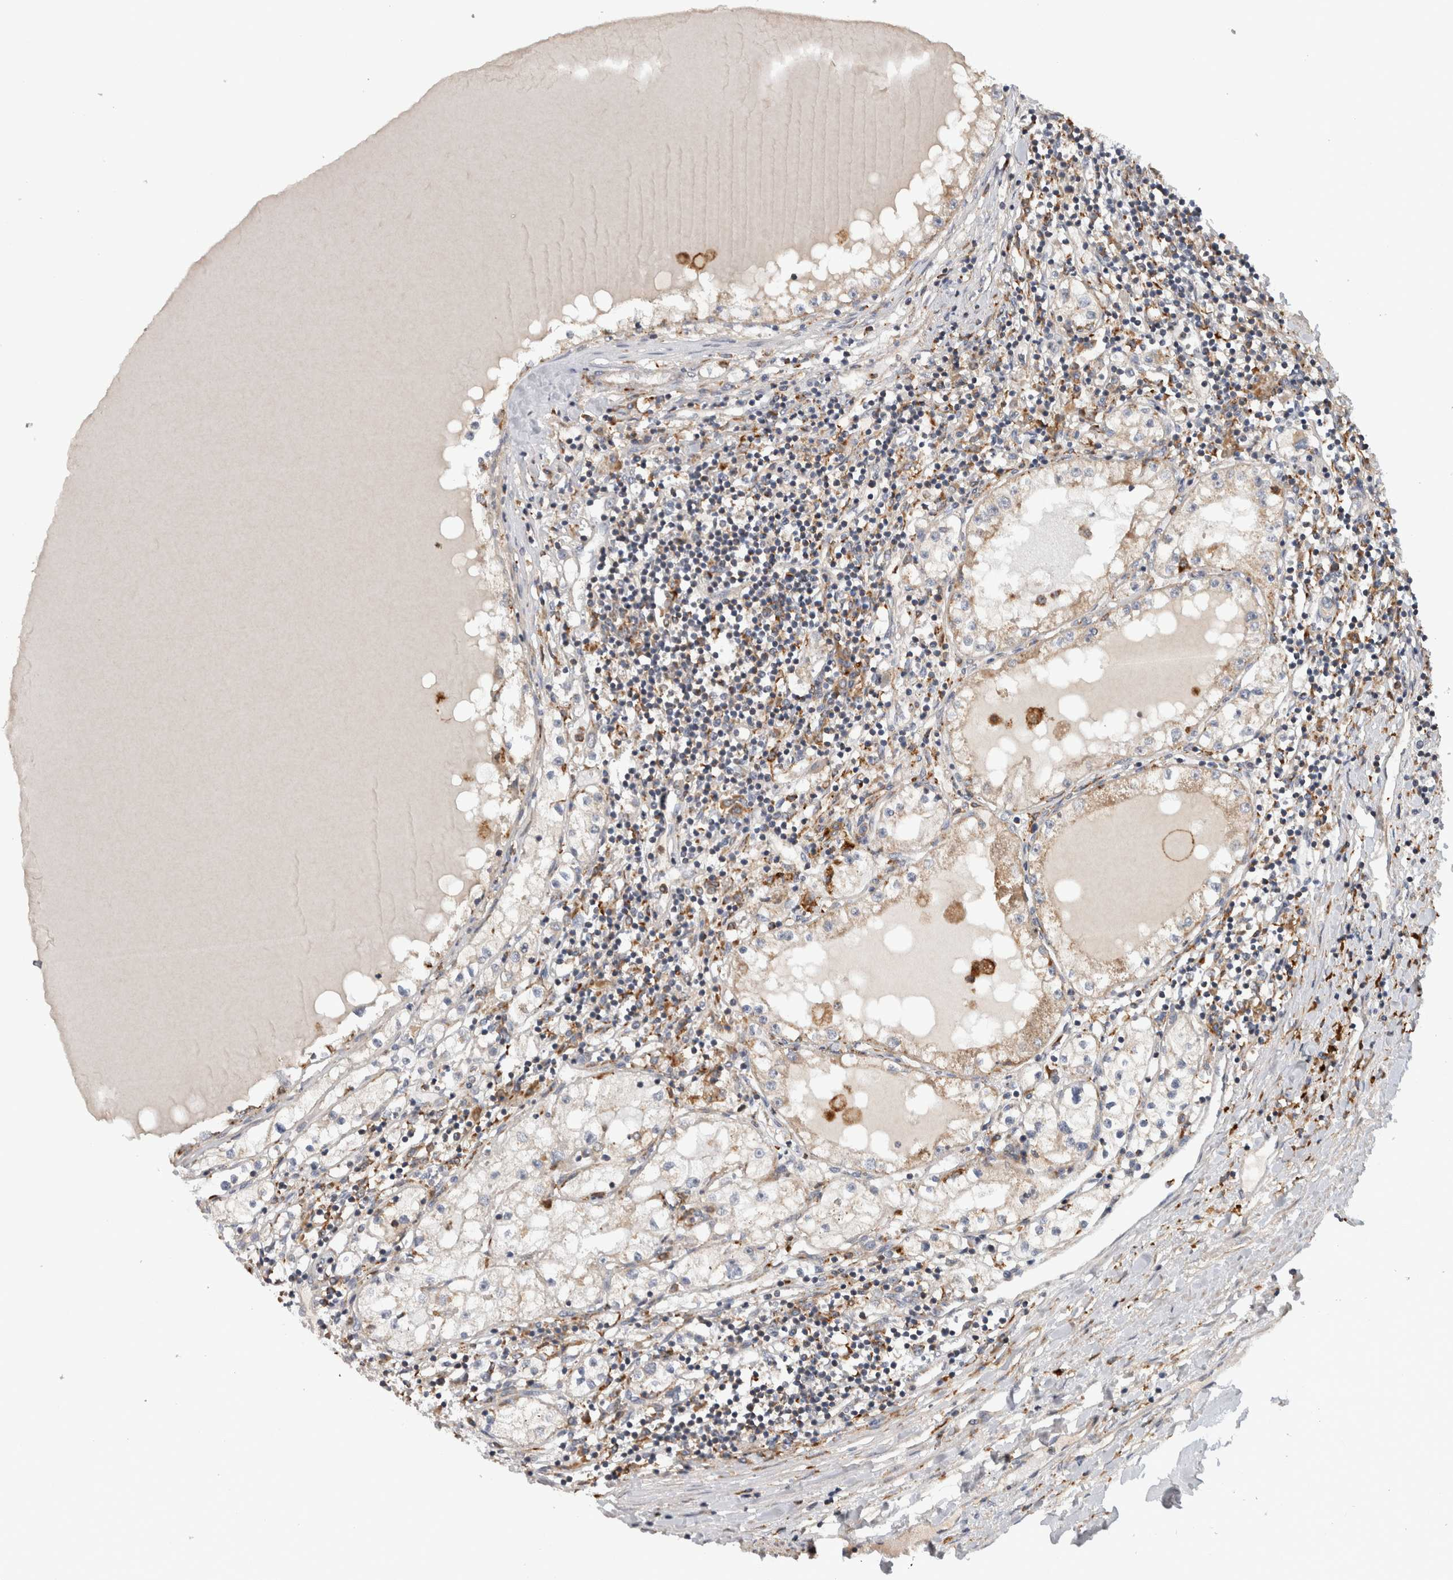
{"staining": {"intensity": "moderate", "quantity": "25%-75%", "location": "cytoplasmic/membranous"}, "tissue": "renal cancer", "cell_type": "Tumor cells", "image_type": "cancer", "snomed": [{"axis": "morphology", "description": "Adenocarcinoma, NOS"}, {"axis": "topography", "description": "Kidney"}], "caption": "A high-resolution image shows IHC staining of renal cancer, which demonstrates moderate cytoplasmic/membranous staining in about 25%-75% of tumor cells. Using DAB (3,3'-diaminobenzidine) (brown) and hematoxylin (blue) stains, captured at high magnification using brightfield microscopy.", "gene": "ADGRL3", "patient": {"sex": "male", "age": 68}}